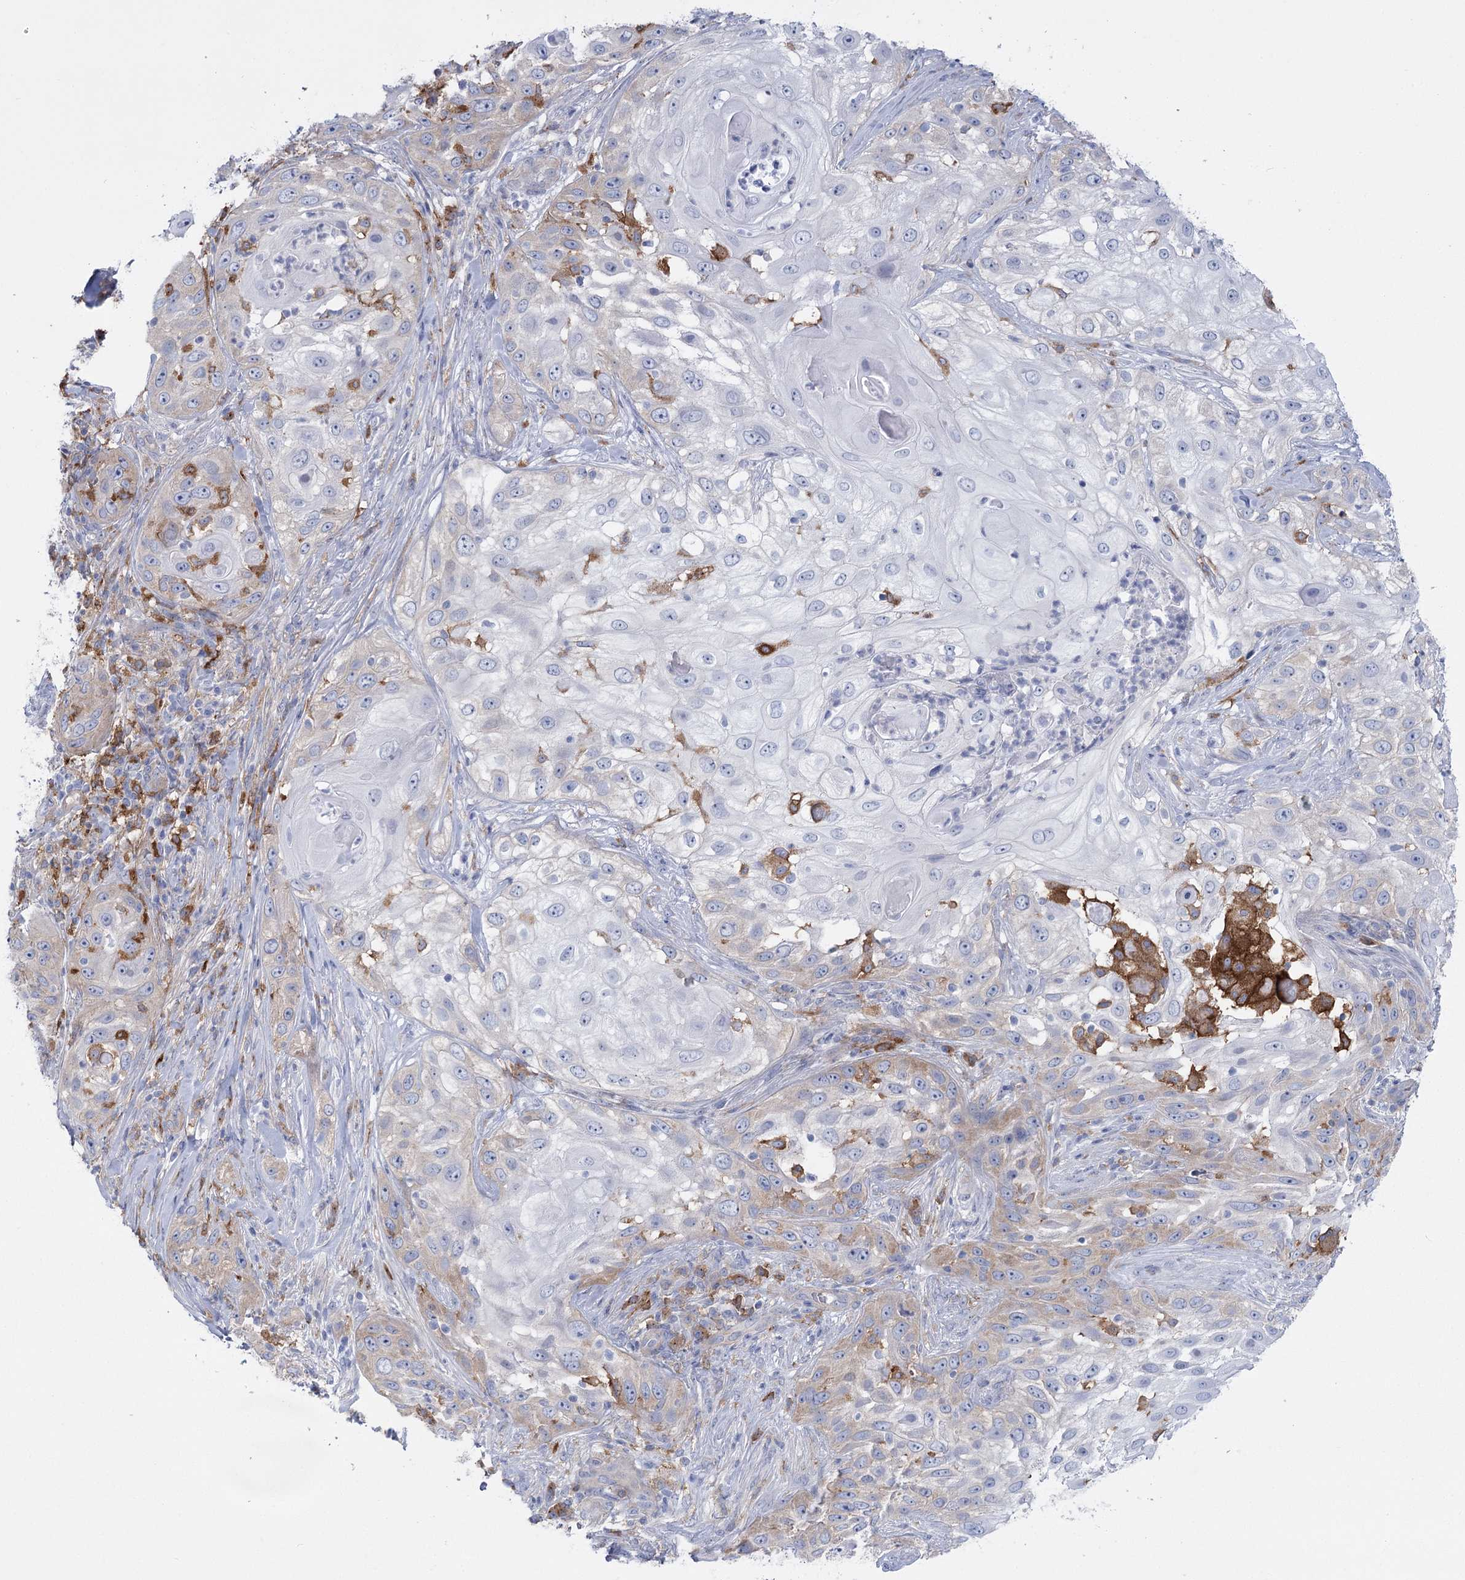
{"staining": {"intensity": "negative", "quantity": "none", "location": "none"}, "tissue": "skin cancer", "cell_type": "Tumor cells", "image_type": "cancer", "snomed": [{"axis": "morphology", "description": "Squamous cell carcinoma, NOS"}, {"axis": "topography", "description": "Skin"}], "caption": "Micrograph shows no protein staining in tumor cells of squamous cell carcinoma (skin) tissue. (DAB IHC, high magnification).", "gene": "CCDC88A", "patient": {"sex": "female", "age": 44}}